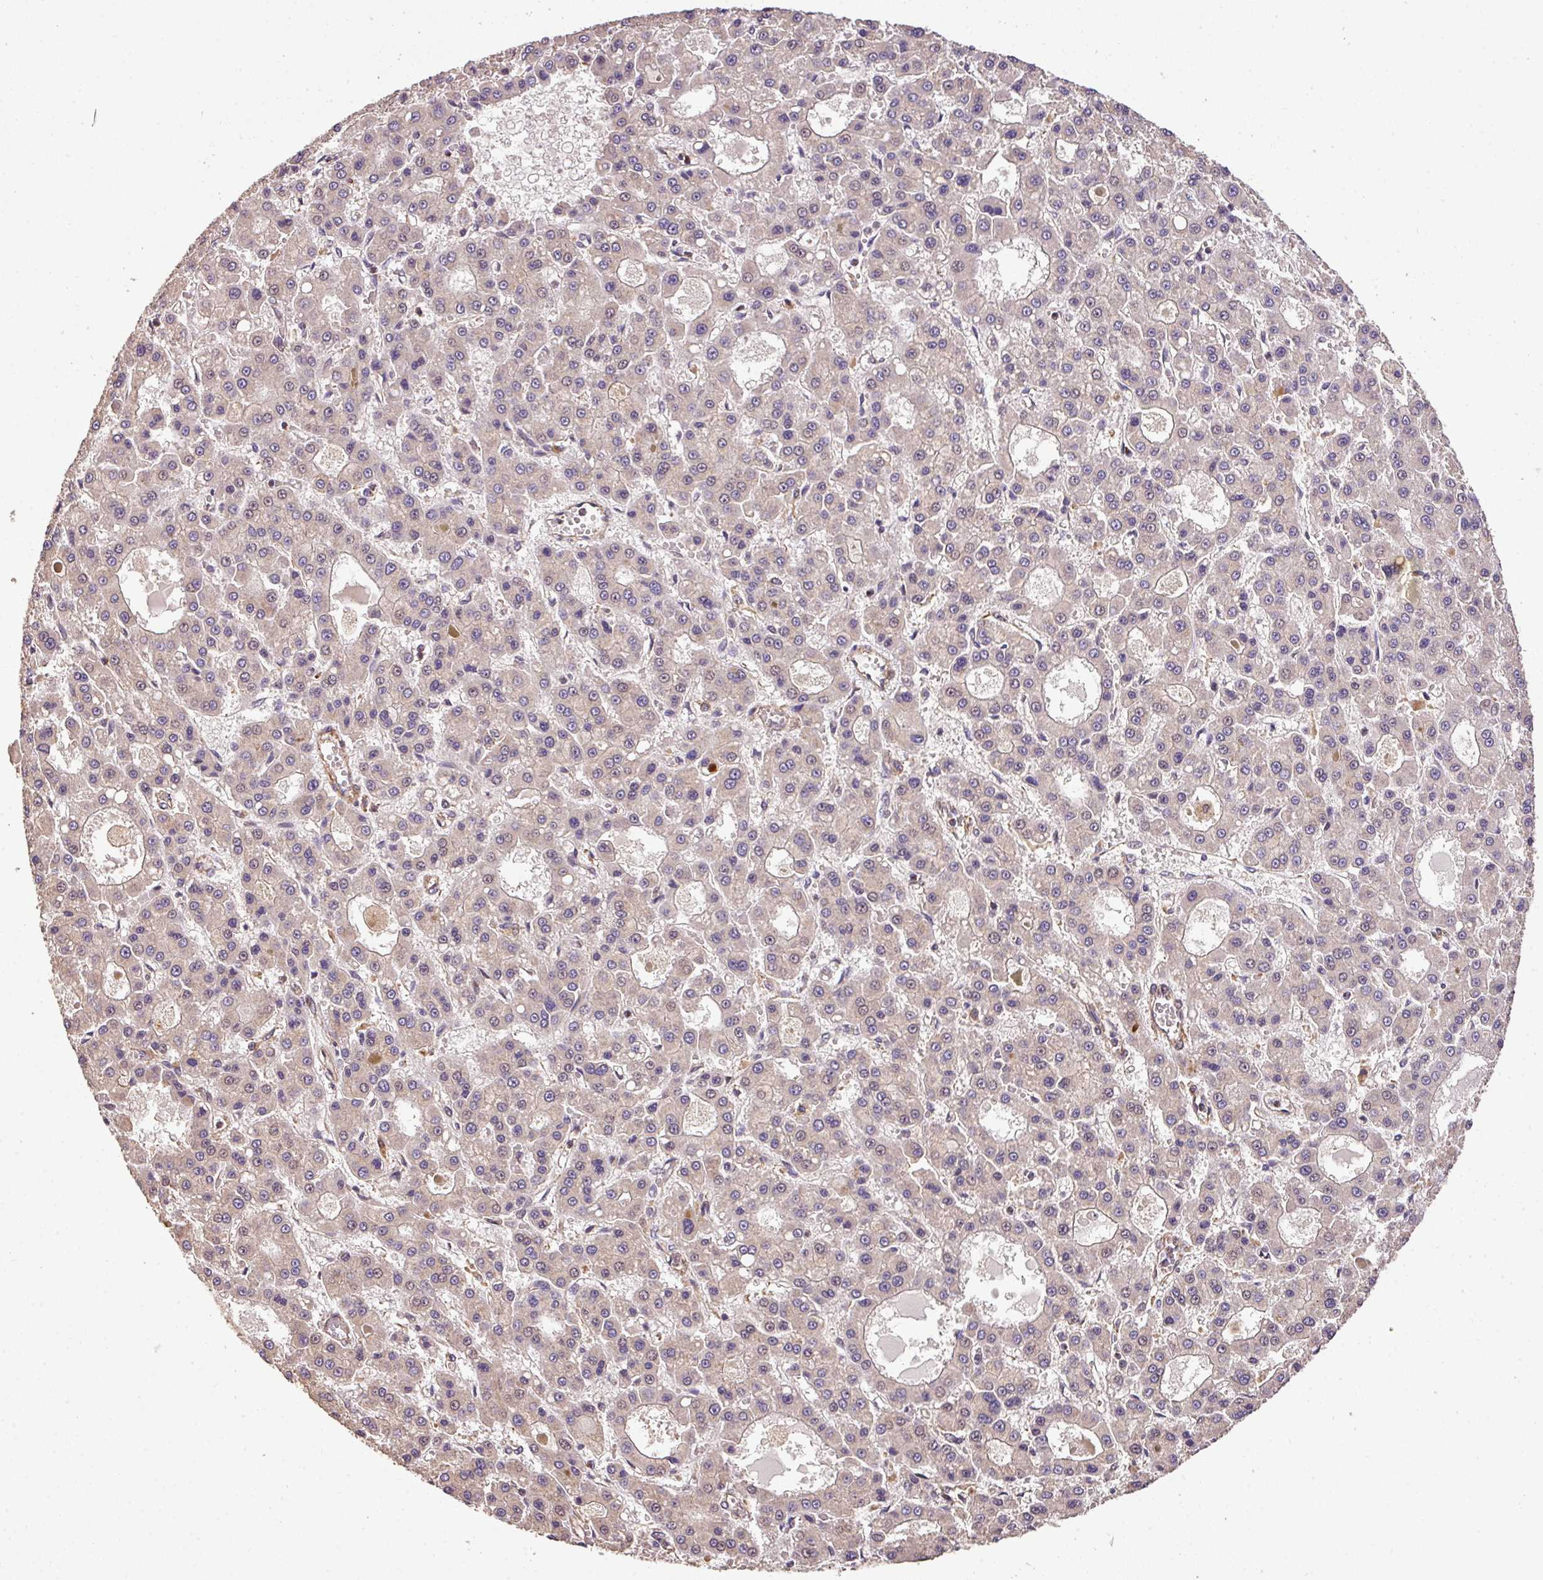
{"staining": {"intensity": "weak", "quantity": "<25%", "location": "cytoplasmic/membranous"}, "tissue": "liver cancer", "cell_type": "Tumor cells", "image_type": "cancer", "snomed": [{"axis": "morphology", "description": "Carcinoma, Hepatocellular, NOS"}, {"axis": "topography", "description": "Liver"}], "caption": "DAB (3,3'-diaminobenzidine) immunohistochemical staining of human liver cancer (hepatocellular carcinoma) demonstrates no significant expression in tumor cells.", "gene": "CASS4", "patient": {"sex": "male", "age": 70}}